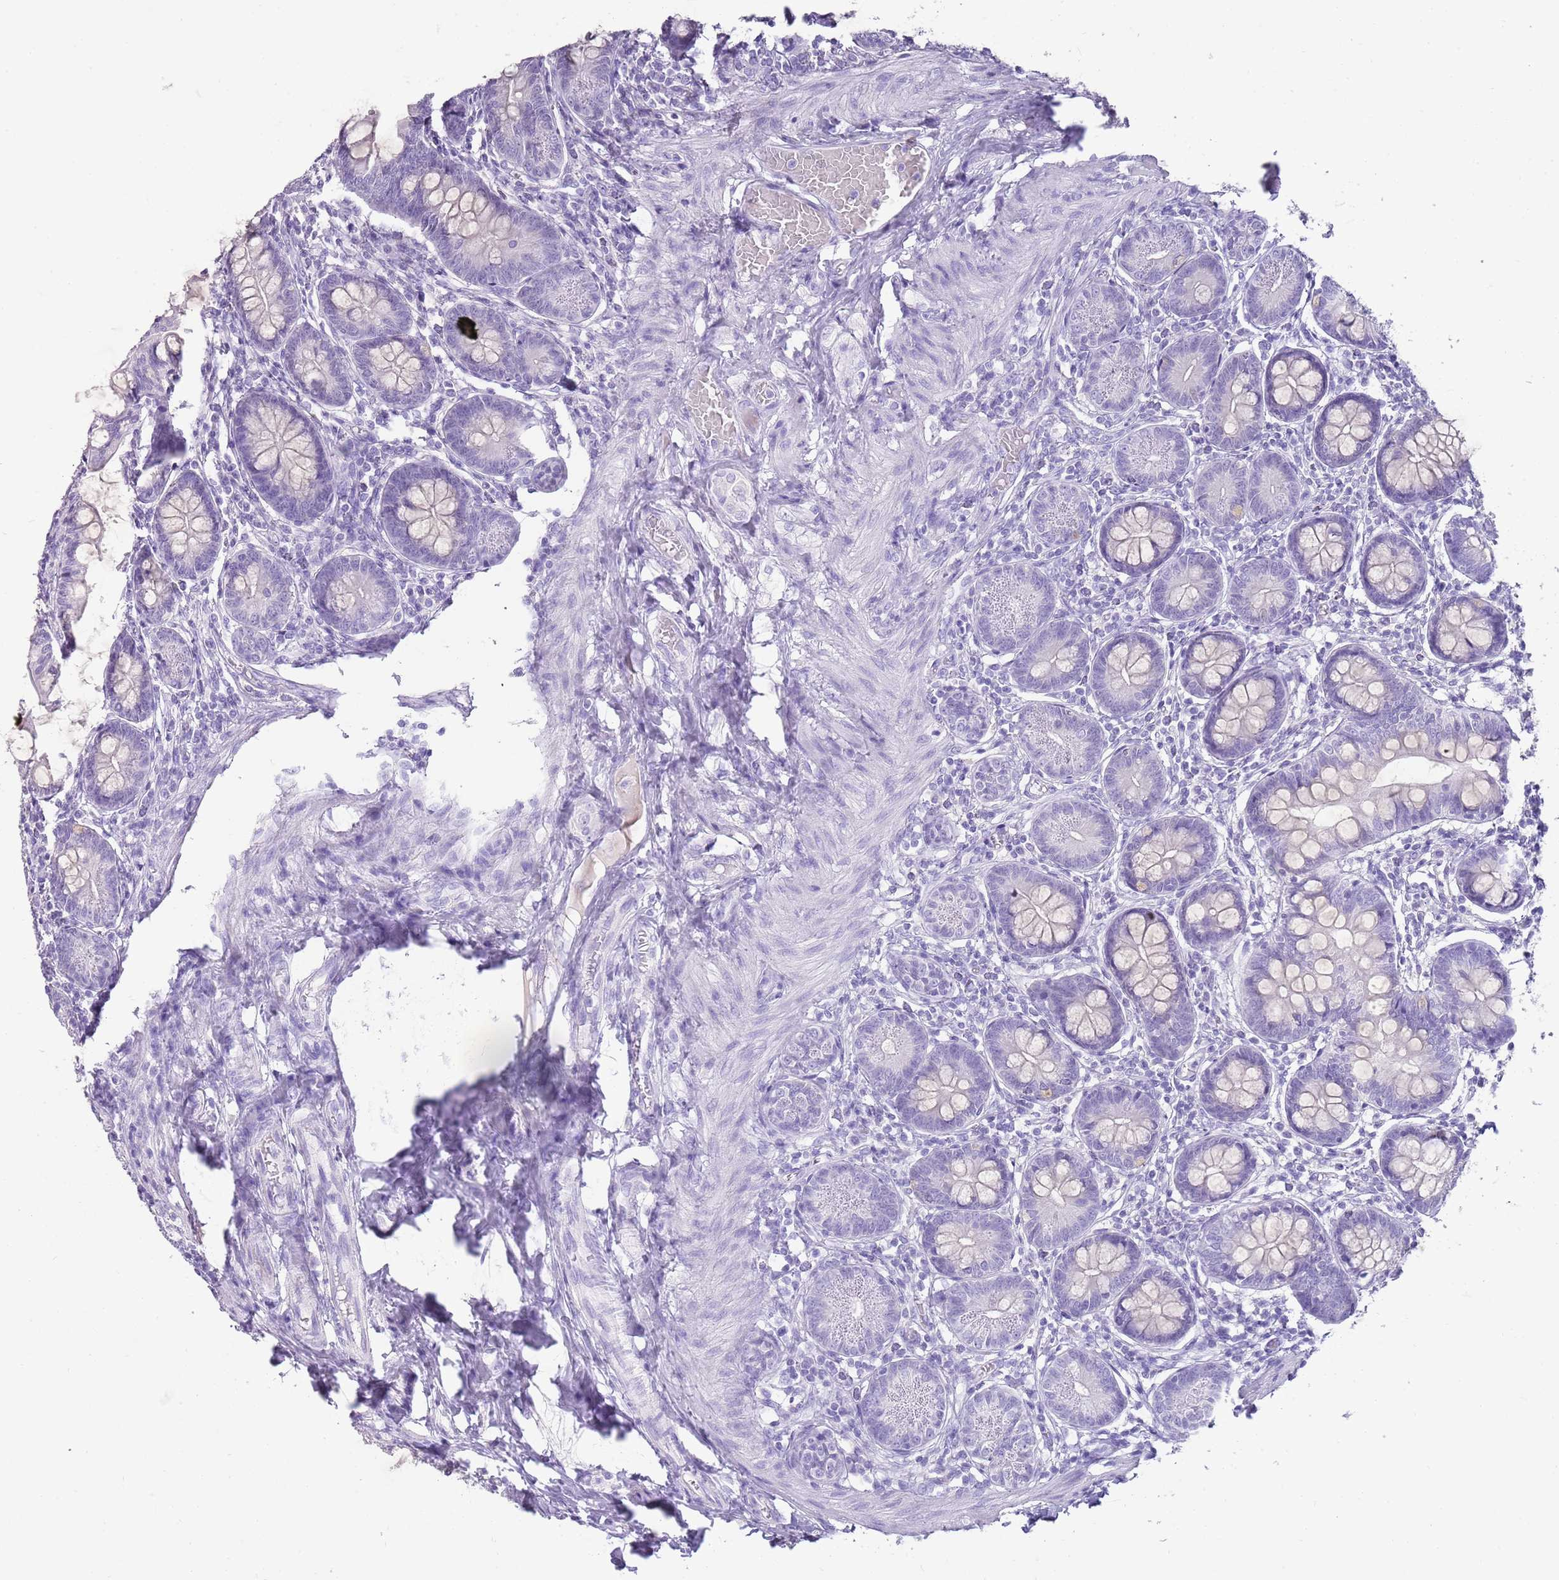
{"staining": {"intensity": "negative", "quantity": "none", "location": "none"}, "tissue": "small intestine", "cell_type": "Glandular cells", "image_type": "normal", "snomed": [{"axis": "morphology", "description": "Normal tissue, NOS"}, {"axis": "topography", "description": "Small intestine"}], "caption": "DAB immunohistochemical staining of benign small intestine shows no significant expression in glandular cells. Brightfield microscopy of immunohistochemistry (IHC) stained with DAB (brown) and hematoxylin (blue), captured at high magnification.", "gene": "ENSG00000271254", "patient": {"sex": "male", "age": 7}}